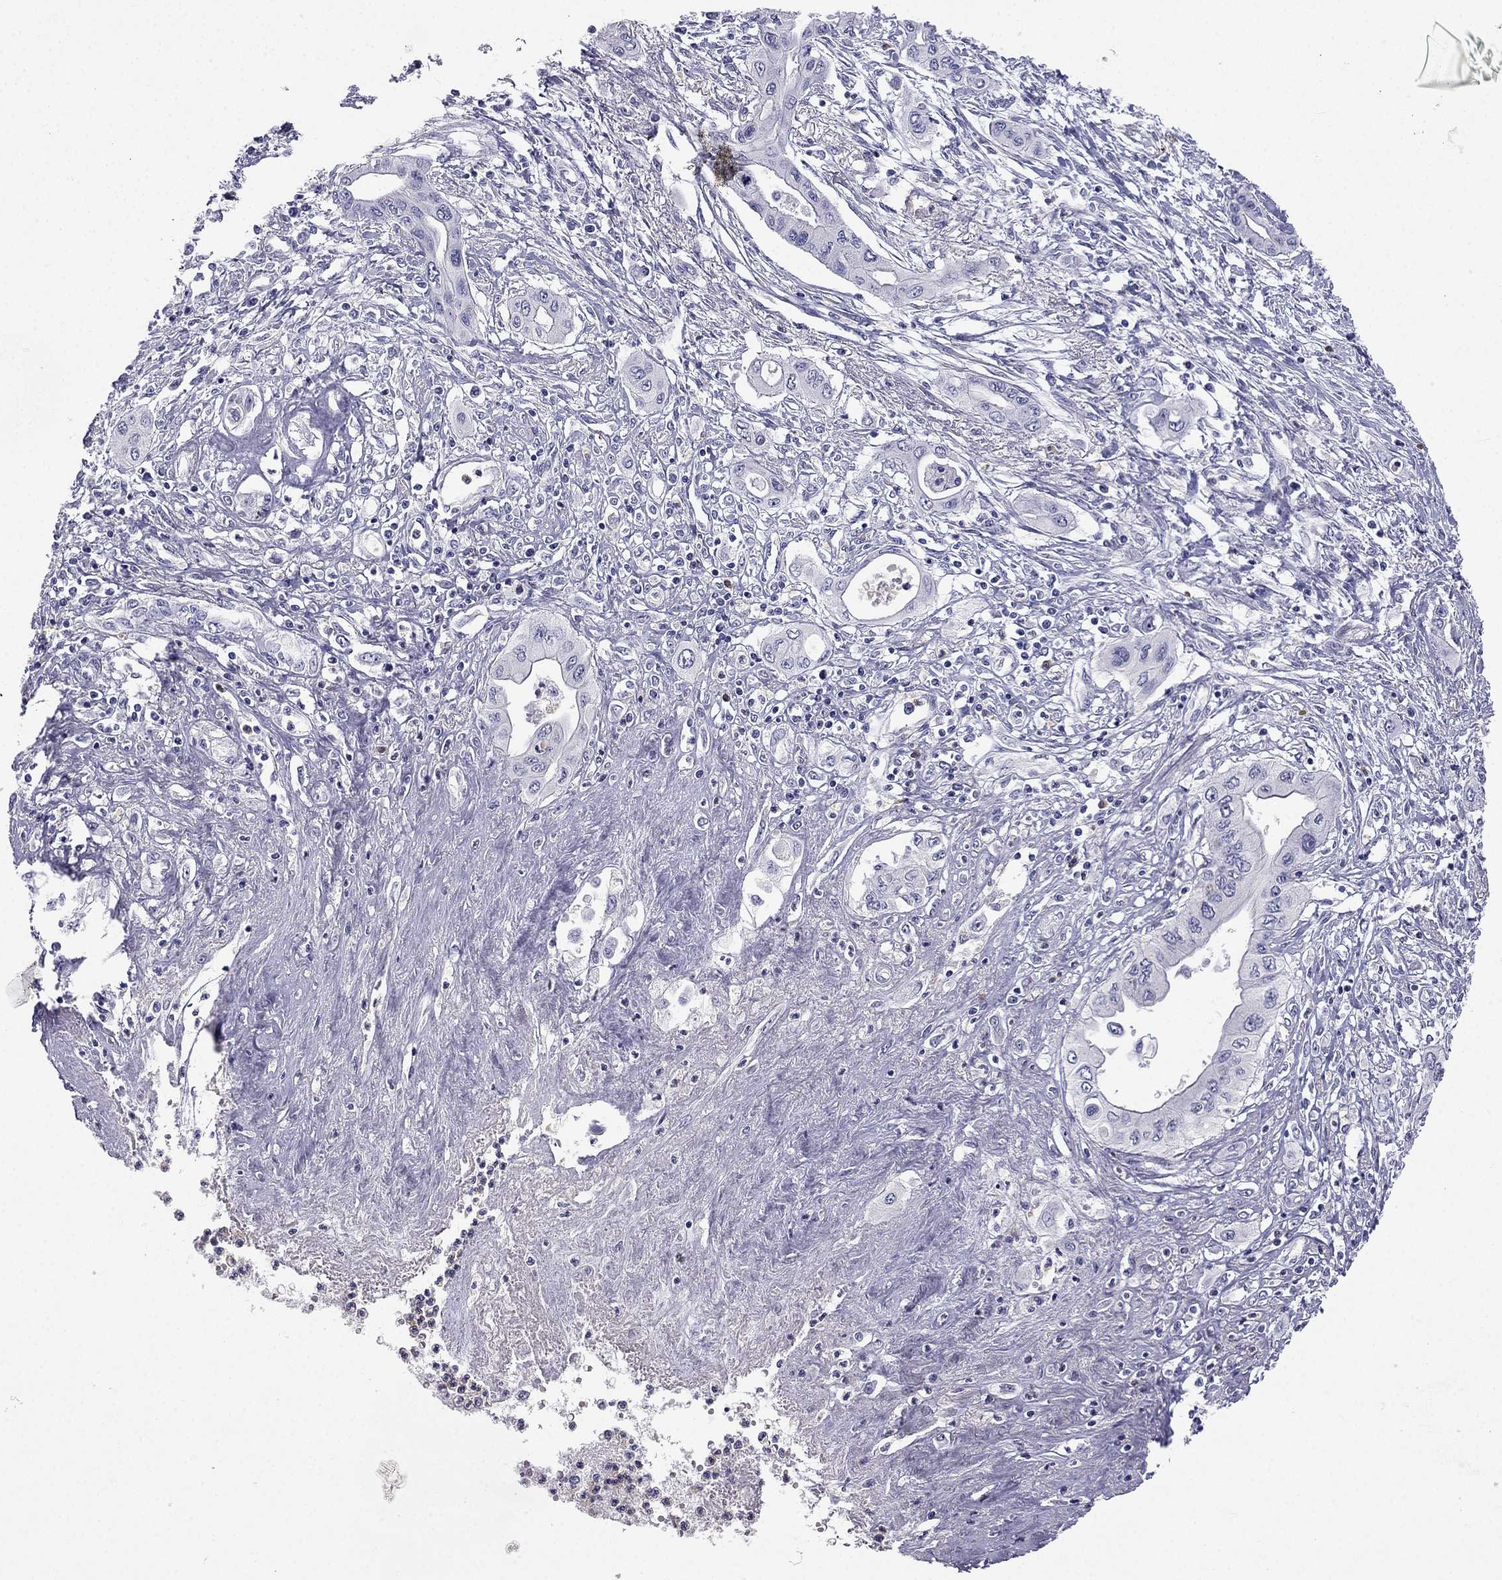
{"staining": {"intensity": "negative", "quantity": "none", "location": "none"}, "tissue": "pancreatic cancer", "cell_type": "Tumor cells", "image_type": "cancer", "snomed": [{"axis": "morphology", "description": "Adenocarcinoma, NOS"}, {"axis": "topography", "description": "Pancreas"}], "caption": "Protein analysis of adenocarcinoma (pancreatic) reveals no significant expression in tumor cells.", "gene": "C16orf89", "patient": {"sex": "female", "age": 62}}